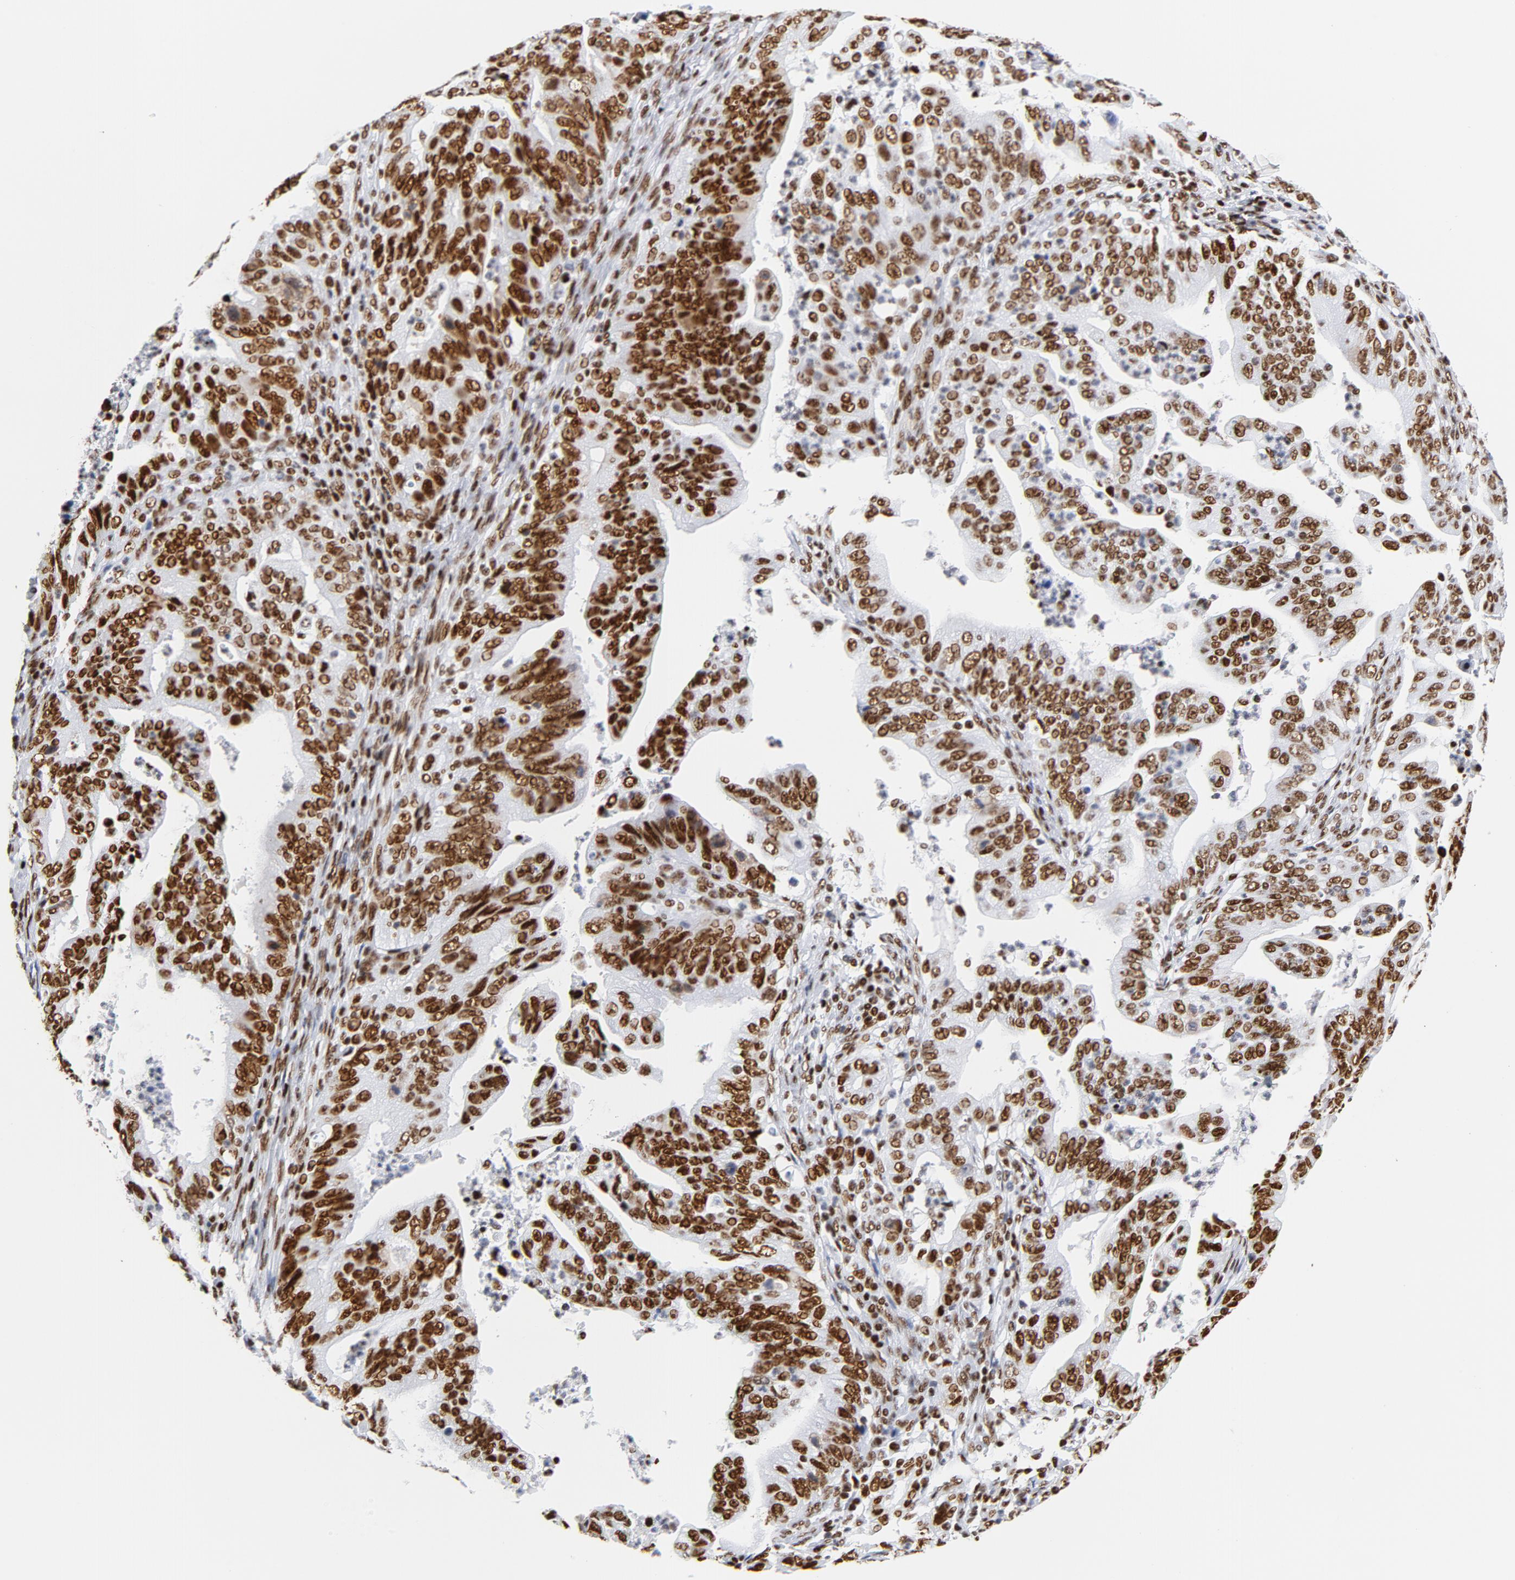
{"staining": {"intensity": "strong", "quantity": ">75%", "location": "nuclear"}, "tissue": "stomach cancer", "cell_type": "Tumor cells", "image_type": "cancer", "snomed": [{"axis": "morphology", "description": "Adenocarcinoma, NOS"}, {"axis": "topography", "description": "Stomach, upper"}], "caption": "DAB (3,3'-diaminobenzidine) immunohistochemical staining of adenocarcinoma (stomach) demonstrates strong nuclear protein staining in about >75% of tumor cells. (DAB IHC, brown staining for protein, blue staining for nuclei).", "gene": "XRCC5", "patient": {"sex": "female", "age": 50}}